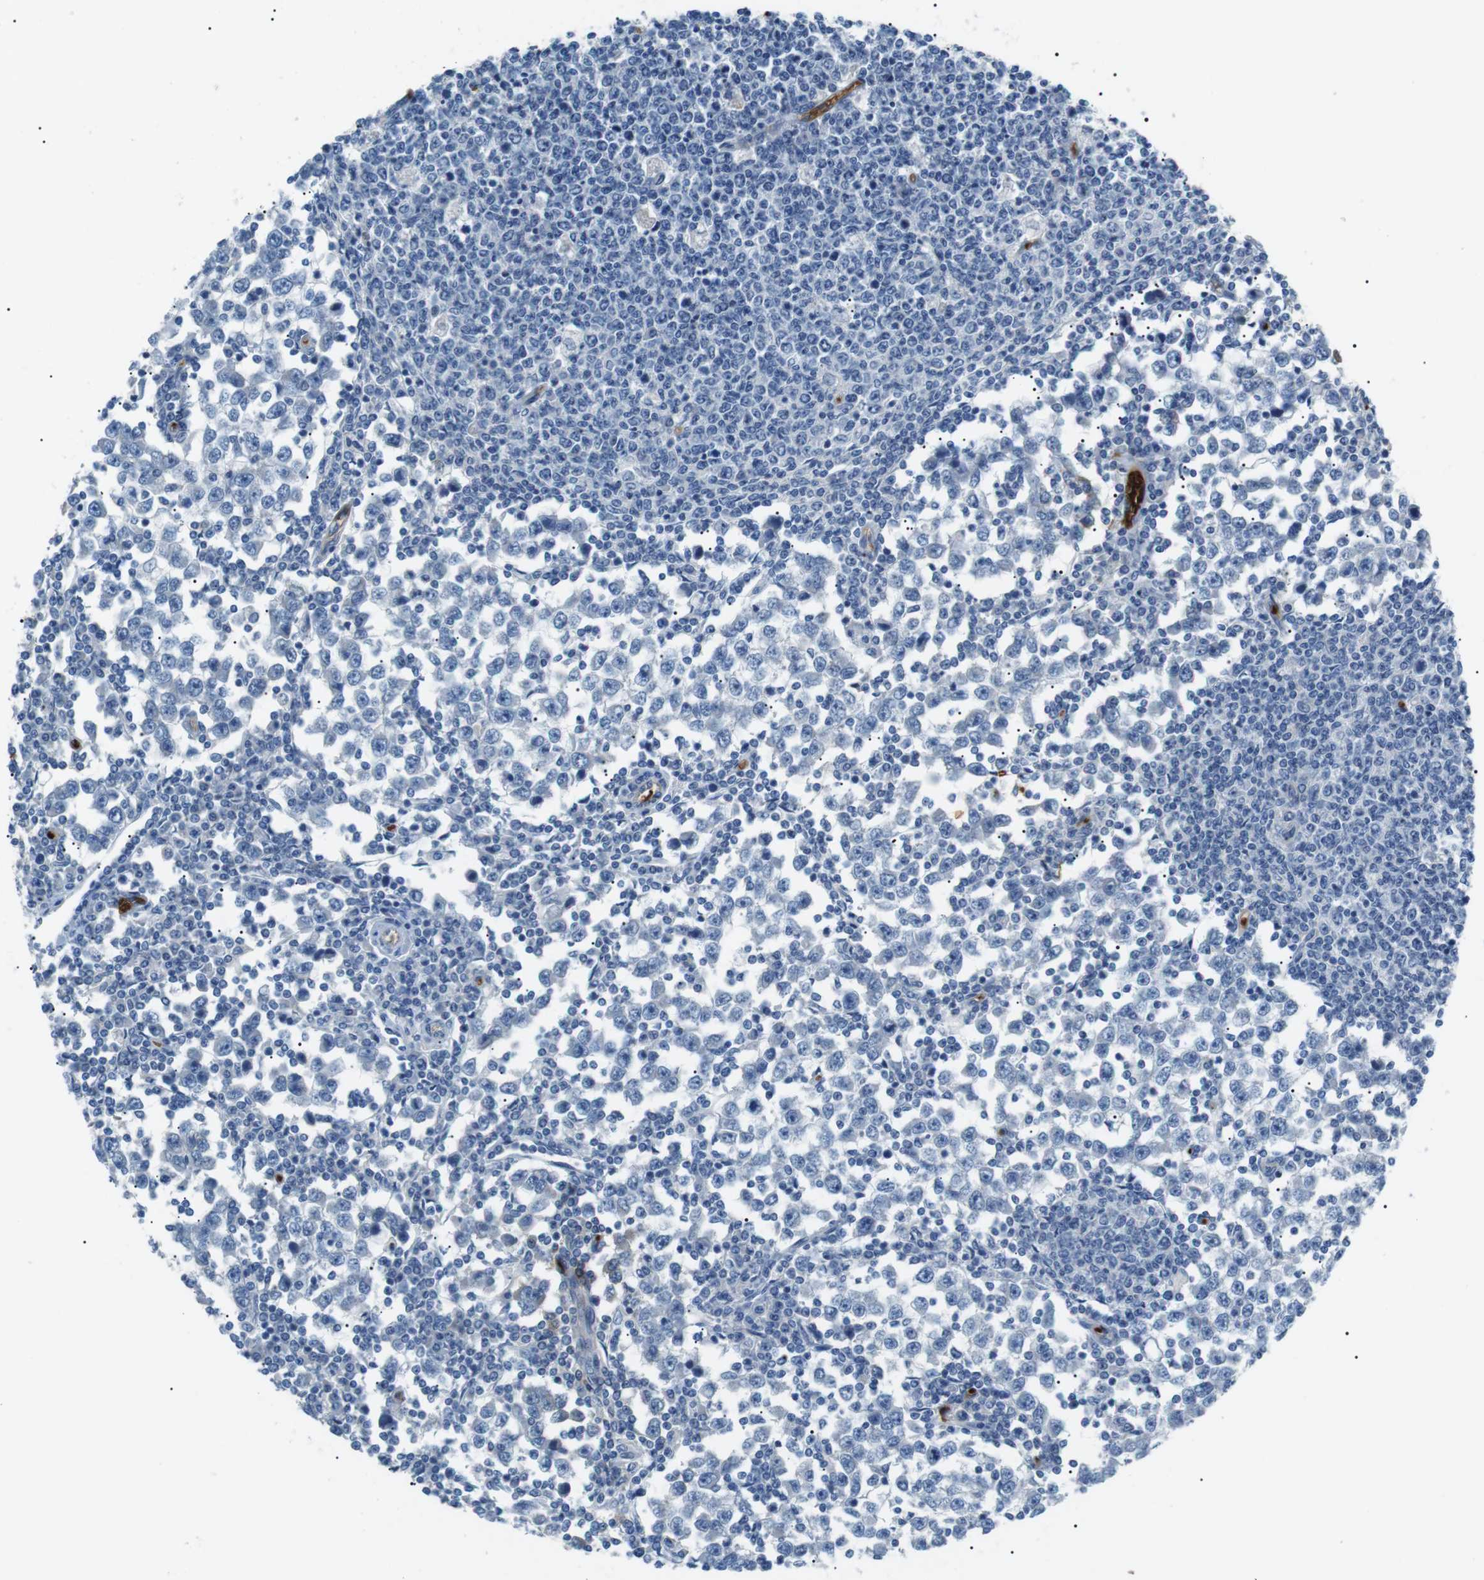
{"staining": {"intensity": "negative", "quantity": "none", "location": "none"}, "tissue": "testis cancer", "cell_type": "Tumor cells", "image_type": "cancer", "snomed": [{"axis": "morphology", "description": "Seminoma, NOS"}, {"axis": "topography", "description": "Testis"}], "caption": "Immunohistochemistry photomicrograph of neoplastic tissue: testis cancer (seminoma) stained with DAB shows no significant protein expression in tumor cells.", "gene": "ADCY10", "patient": {"sex": "male", "age": 65}}